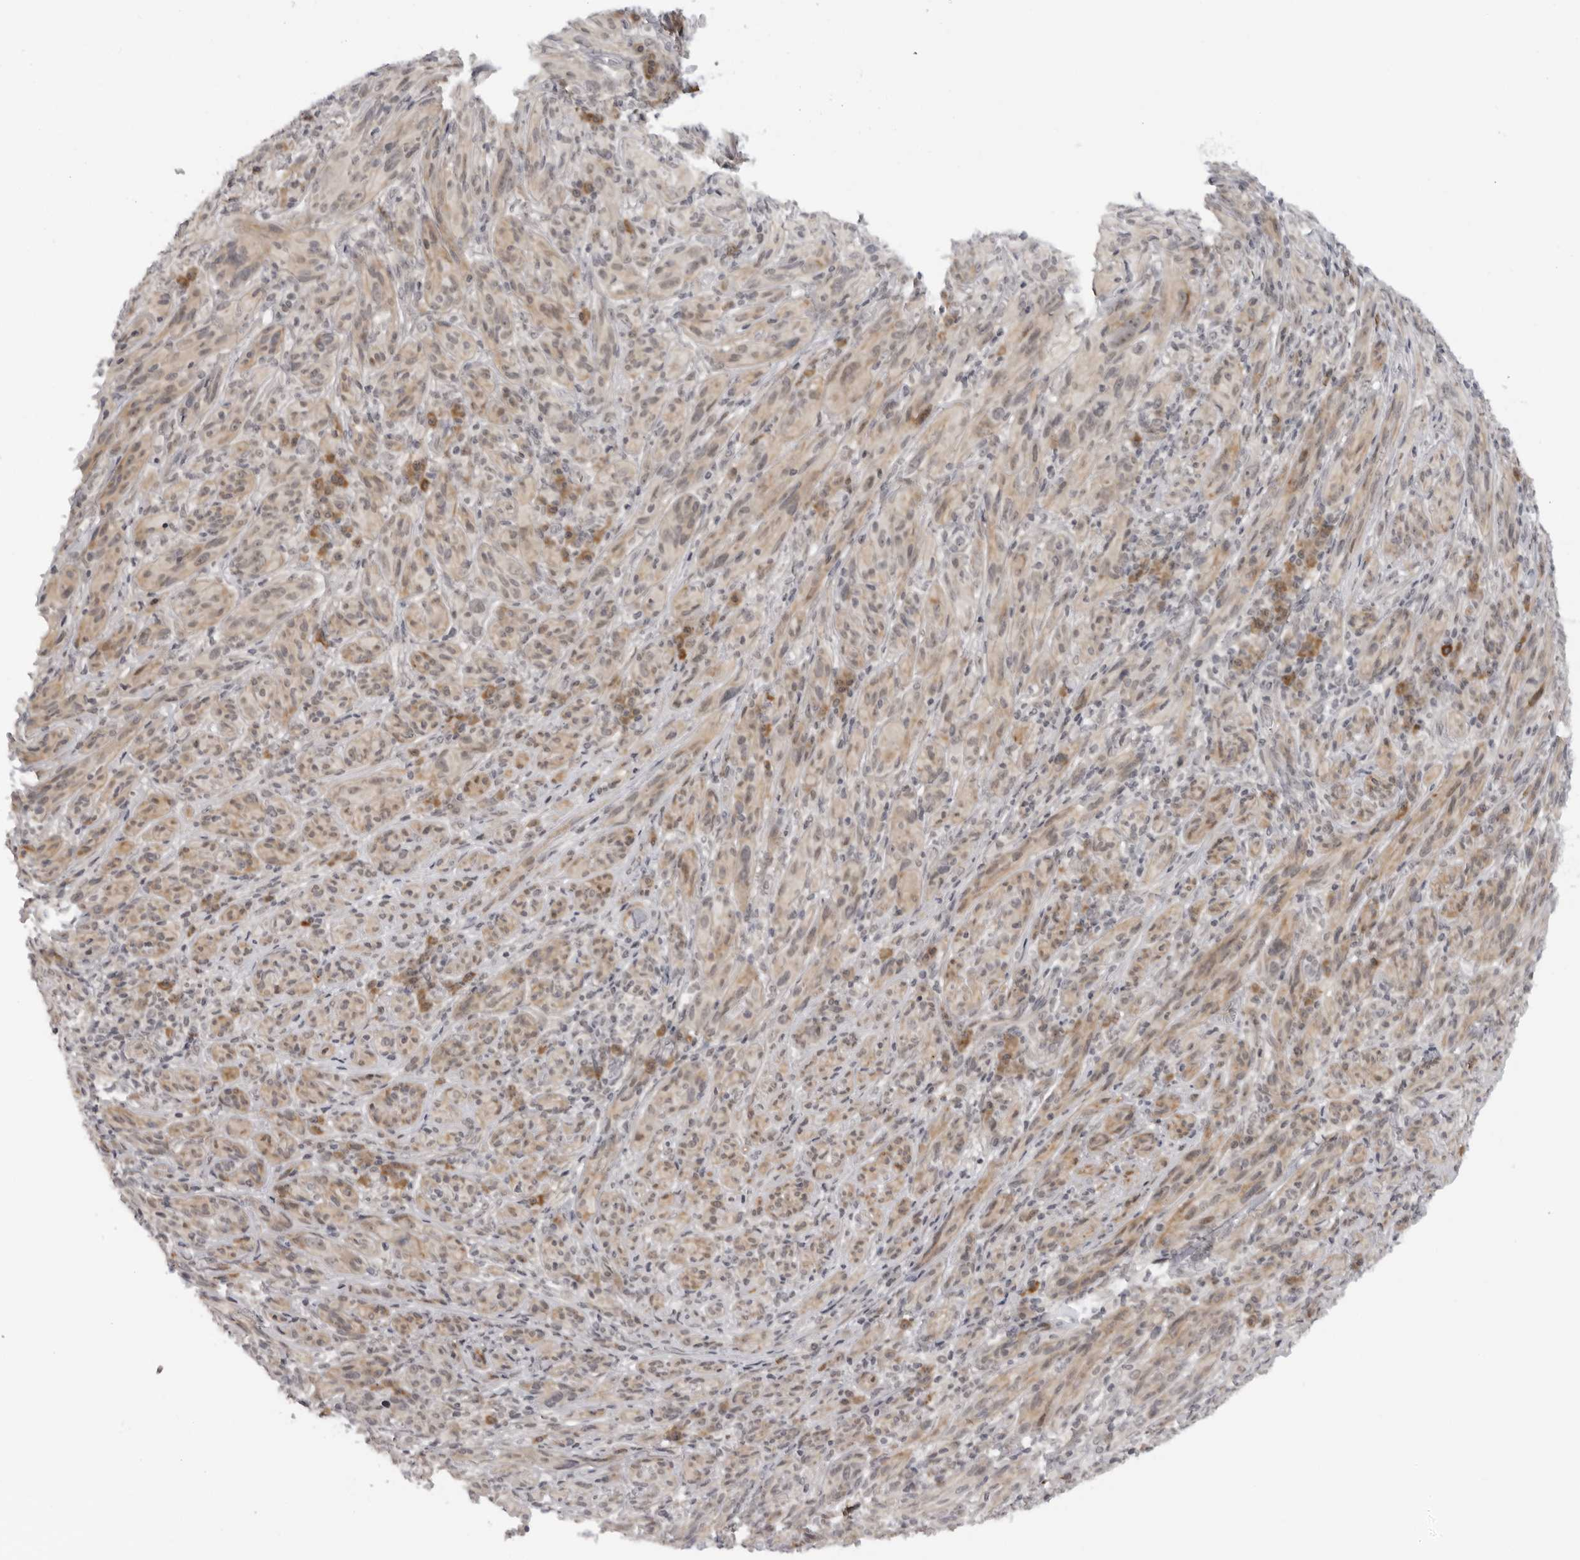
{"staining": {"intensity": "weak", "quantity": "25%-75%", "location": "cytoplasmic/membranous,nuclear"}, "tissue": "melanoma", "cell_type": "Tumor cells", "image_type": "cancer", "snomed": [{"axis": "morphology", "description": "Malignant melanoma, NOS"}, {"axis": "topography", "description": "Skin of head"}], "caption": "DAB (3,3'-diaminobenzidine) immunohistochemical staining of malignant melanoma displays weak cytoplasmic/membranous and nuclear protein staining in about 25%-75% of tumor cells.", "gene": "ALPK2", "patient": {"sex": "male", "age": 96}}